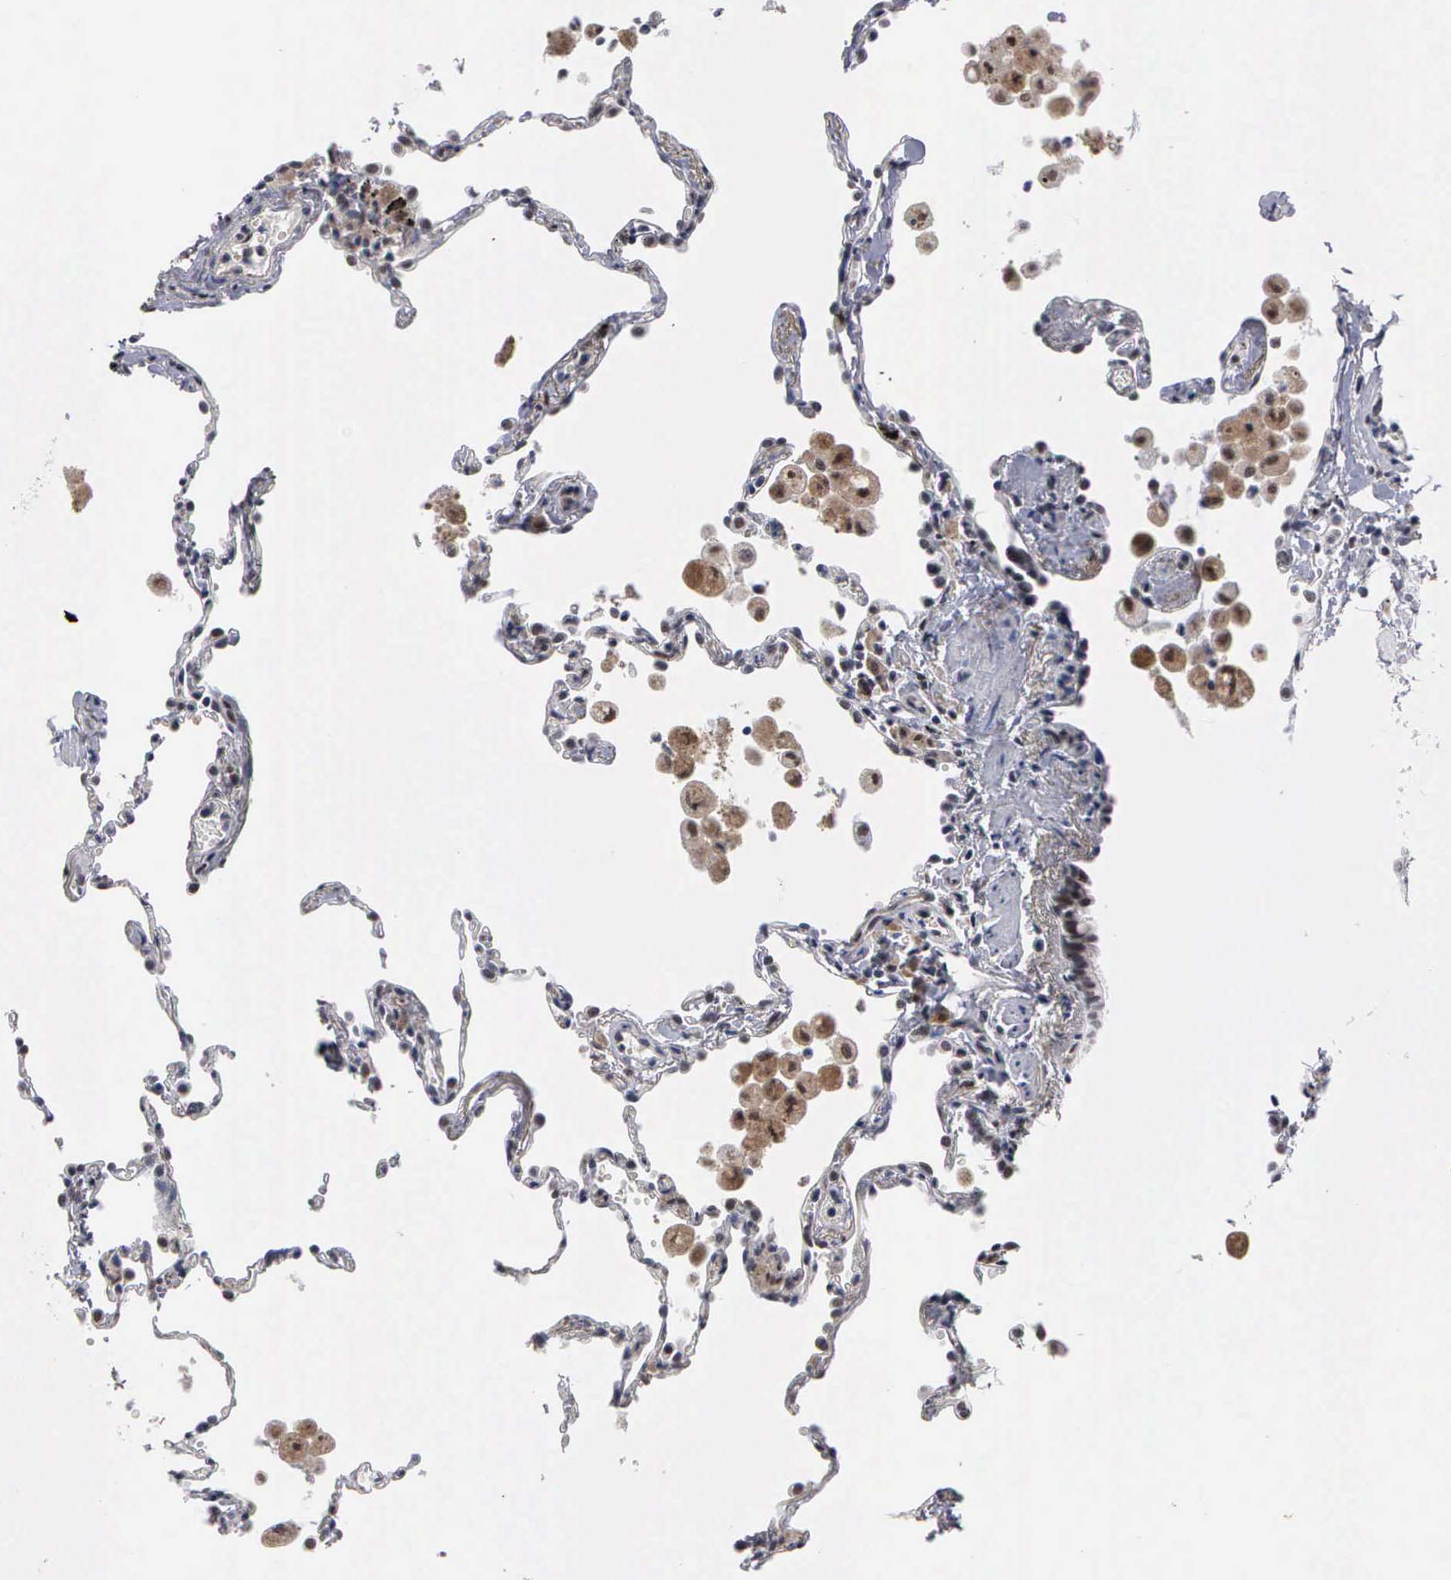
{"staining": {"intensity": "negative", "quantity": "none", "location": "none"}, "tissue": "lung", "cell_type": "Alveolar cells", "image_type": "normal", "snomed": [{"axis": "morphology", "description": "Normal tissue, NOS"}, {"axis": "topography", "description": "Lung"}], "caption": "This is an immunohistochemistry micrograph of unremarkable human lung. There is no positivity in alveolar cells.", "gene": "ZBTB33", "patient": {"sex": "male", "age": 71}}